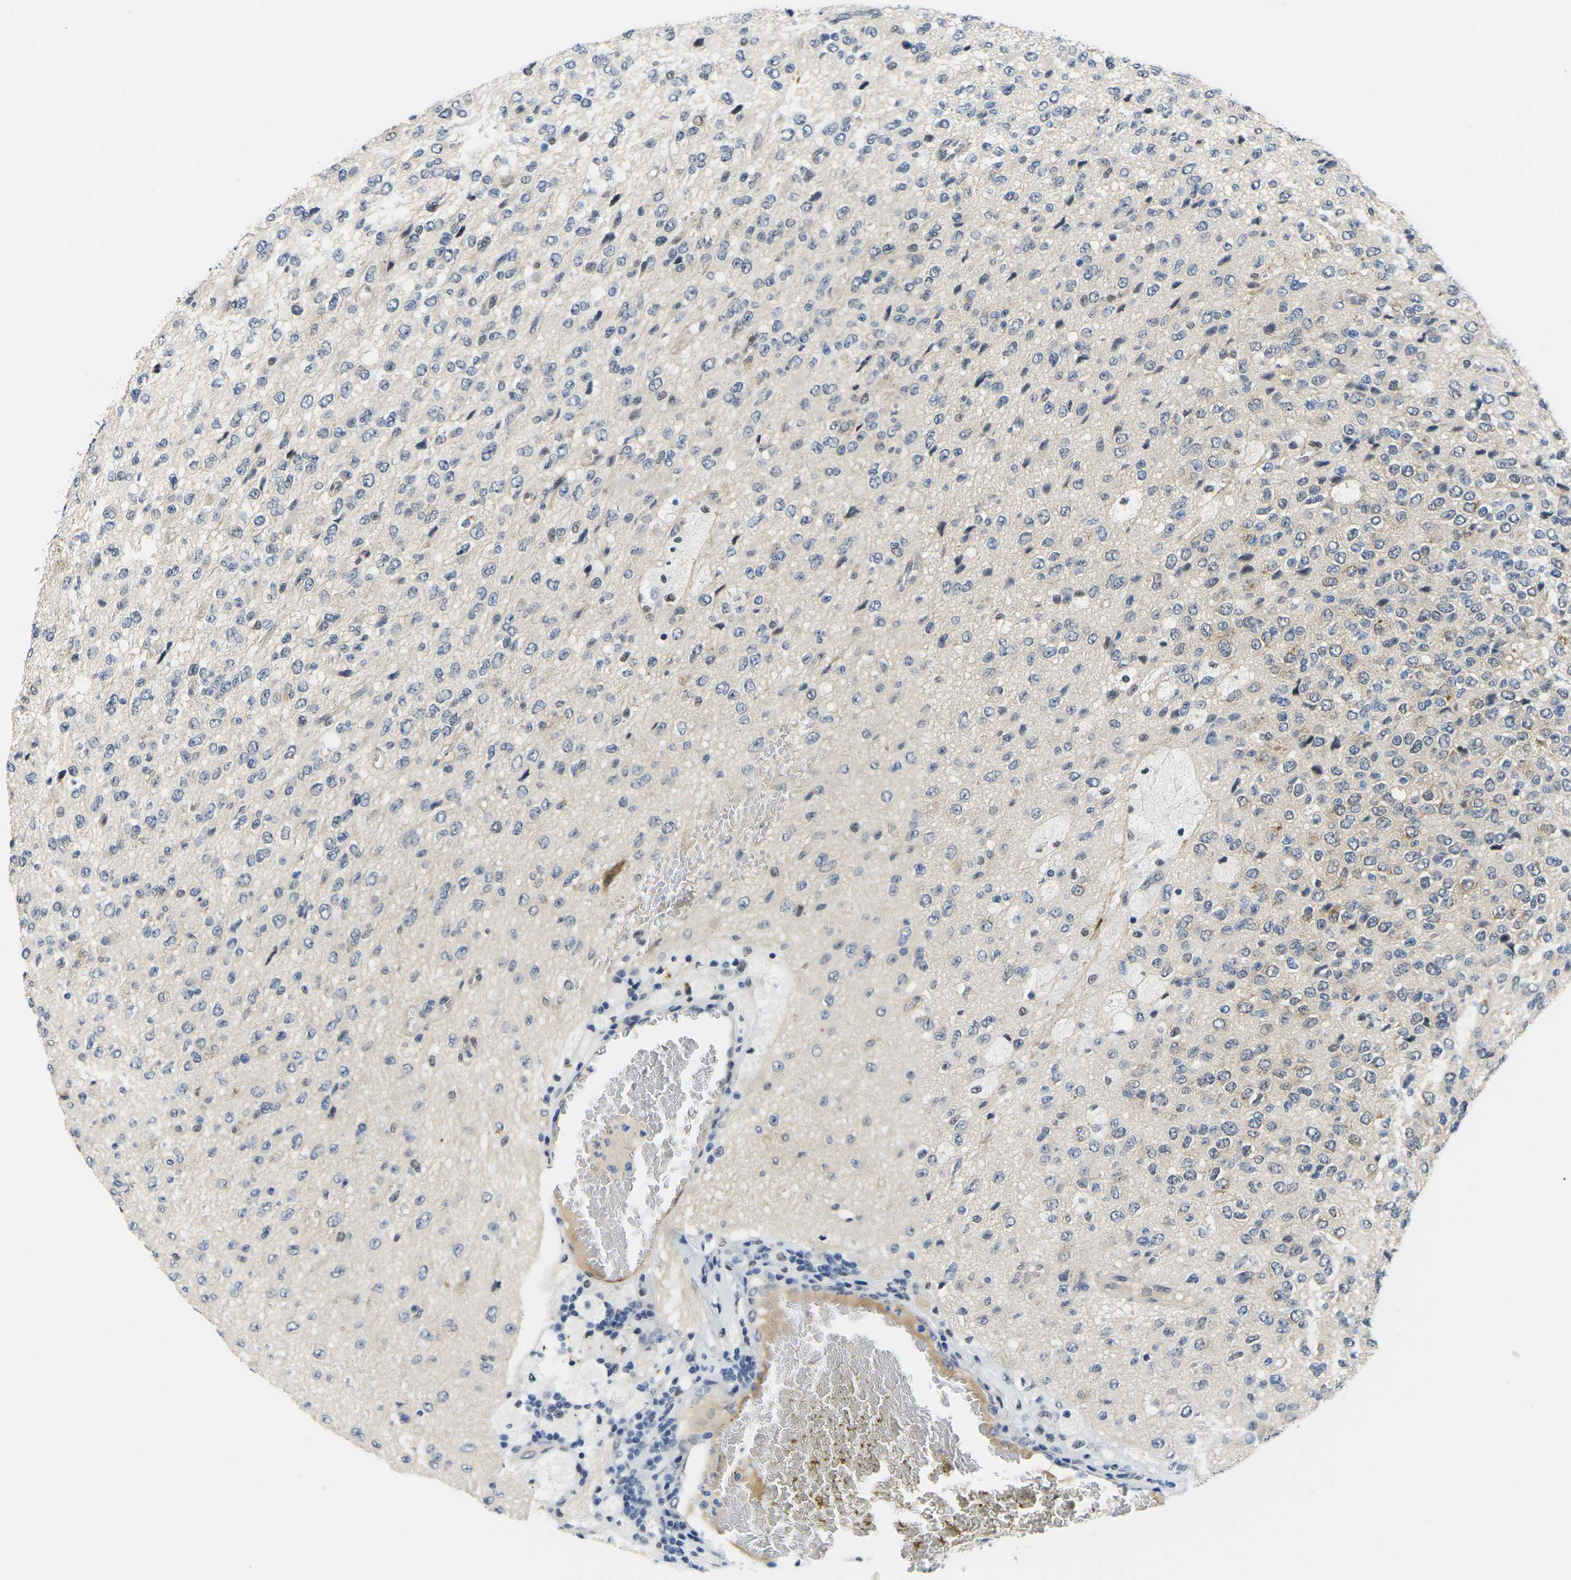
{"staining": {"intensity": "moderate", "quantity": "<25%", "location": "cytoplasmic/membranous,nuclear"}, "tissue": "glioma", "cell_type": "Tumor cells", "image_type": "cancer", "snomed": [{"axis": "morphology", "description": "Glioma, malignant, High grade"}, {"axis": "topography", "description": "pancreas cauda"}], "caption": "Protein staining of malignant glioma (high-grade) tissue exhibits moderate cytoplasmic/membranous and nuclear positivity in approximately <25% of tumor cells.", "gene": "RBM7", "patient": {"sex": "male", "age": 60}}